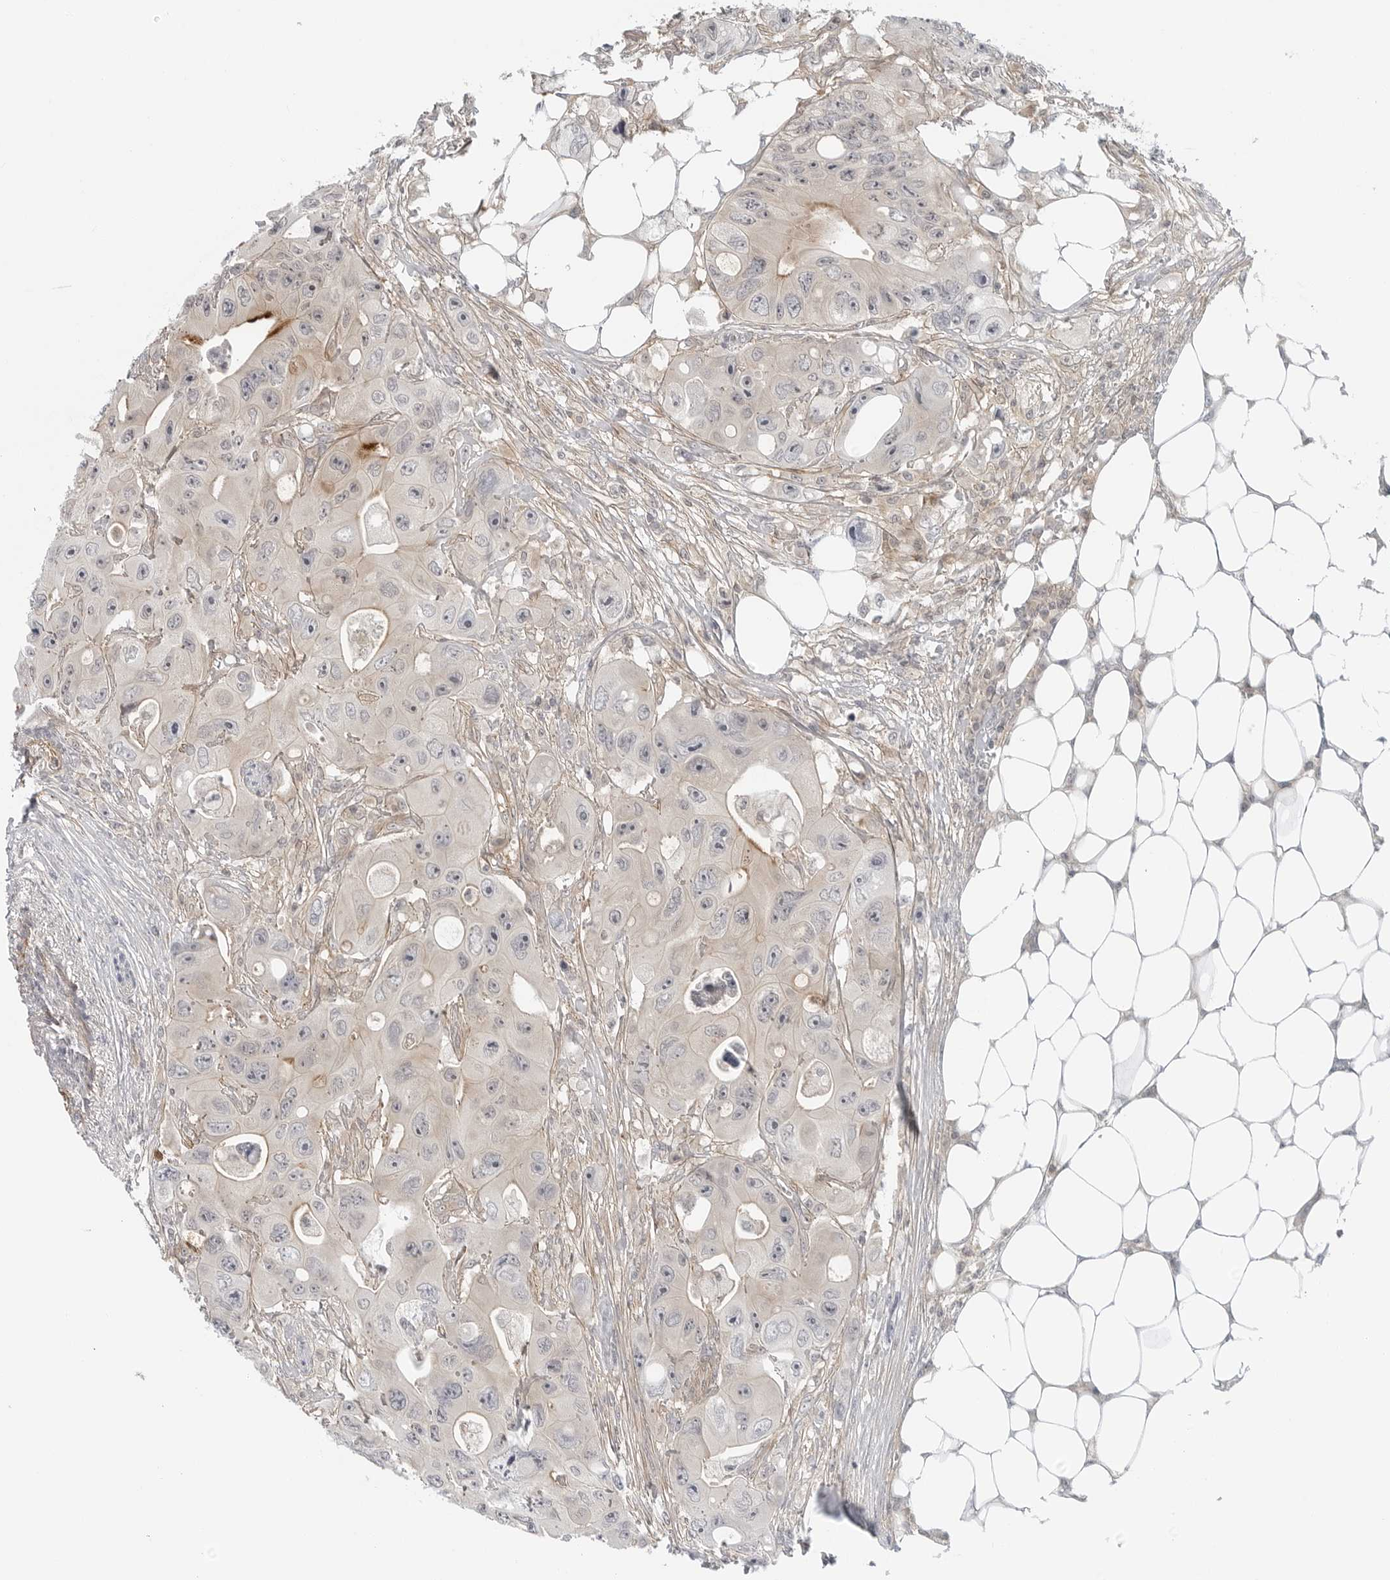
{"staining": {"intensity": "moderate", "quantity": "<25%", "location": "cytoplasmic/membranous"}, "tissue": "colorectal cancer", "cell_type": "Tumor cells", "image_type": "cancer", "snomed": [{"axis": "morphology", "description": "Adenocarcinoma, NOS"}, {"axis": "topography", "description": "Colon"}], "caption": "Human adenocarcinoma (colorectal) stained with a brown dye shows moderate cytoplasmic/membranous positive positivity in about <25% of tumor cells.", "gene": "STXBP3", "patient": {"sex": "female", "age": 46}}